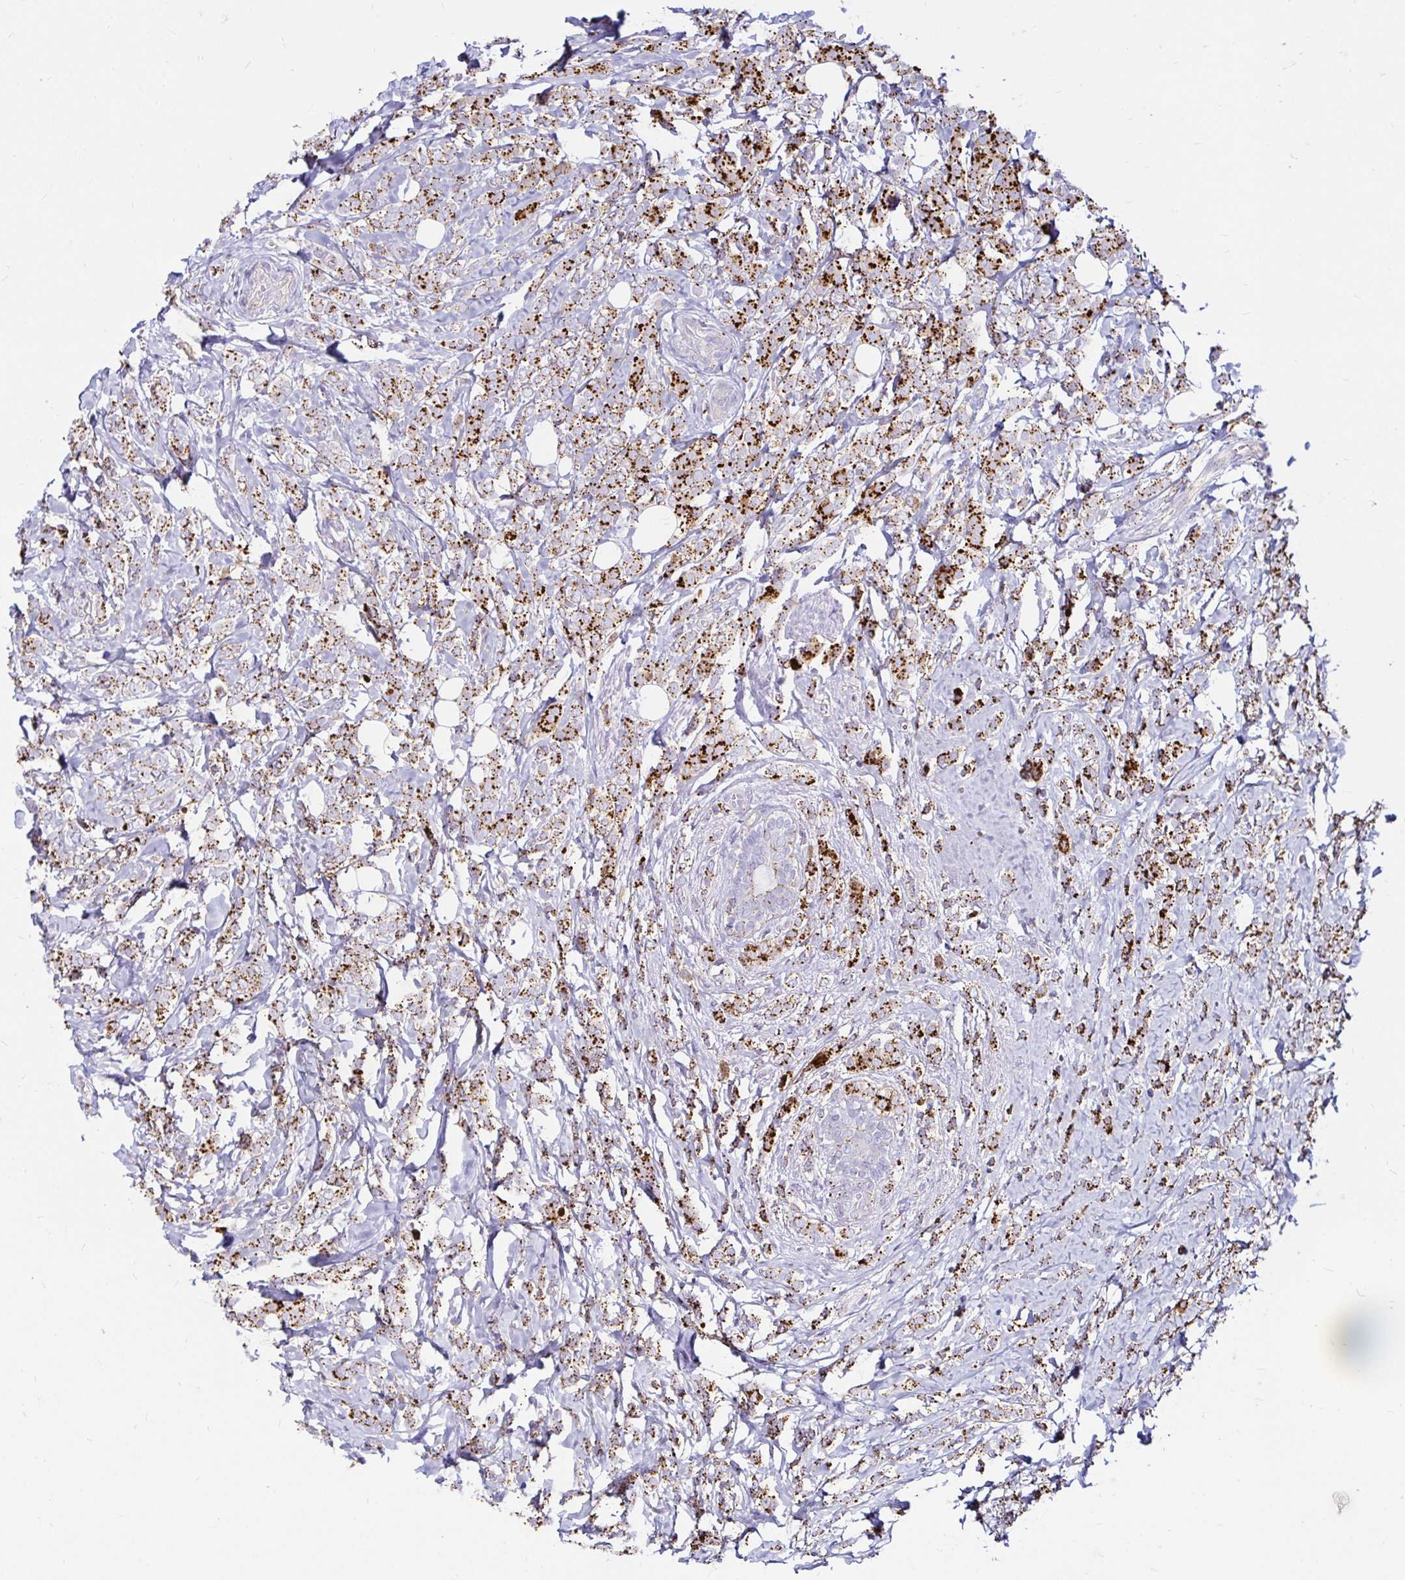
{"staining": {"intensity": "strong", "quantity": "25%-75%", "location": "cytoplasmic/membranous"}, "tissue": "breast cancer", "cell_type": "Tumor cells", "image_type": "cancer", "snomed": [{"axis": "morphology", "description": "Lobular carcinoma"}, {"axis": "topography", "description": "Breast"}], "caption": "Immunohistochemistry staining of lobular carcinoma (breast), which reveals high levels of strong cytoplasmic/membranous staining in approximately 25%-75% of tumor cells indicating strong cytoplasmic/membranous protein staining. The staining was performed using DAB (brown) for protein detection and nuclei were counterstained in hematoxylin (blue).", "gene": "FUCA1", "patient": {"sex": "female", "age": 49}}